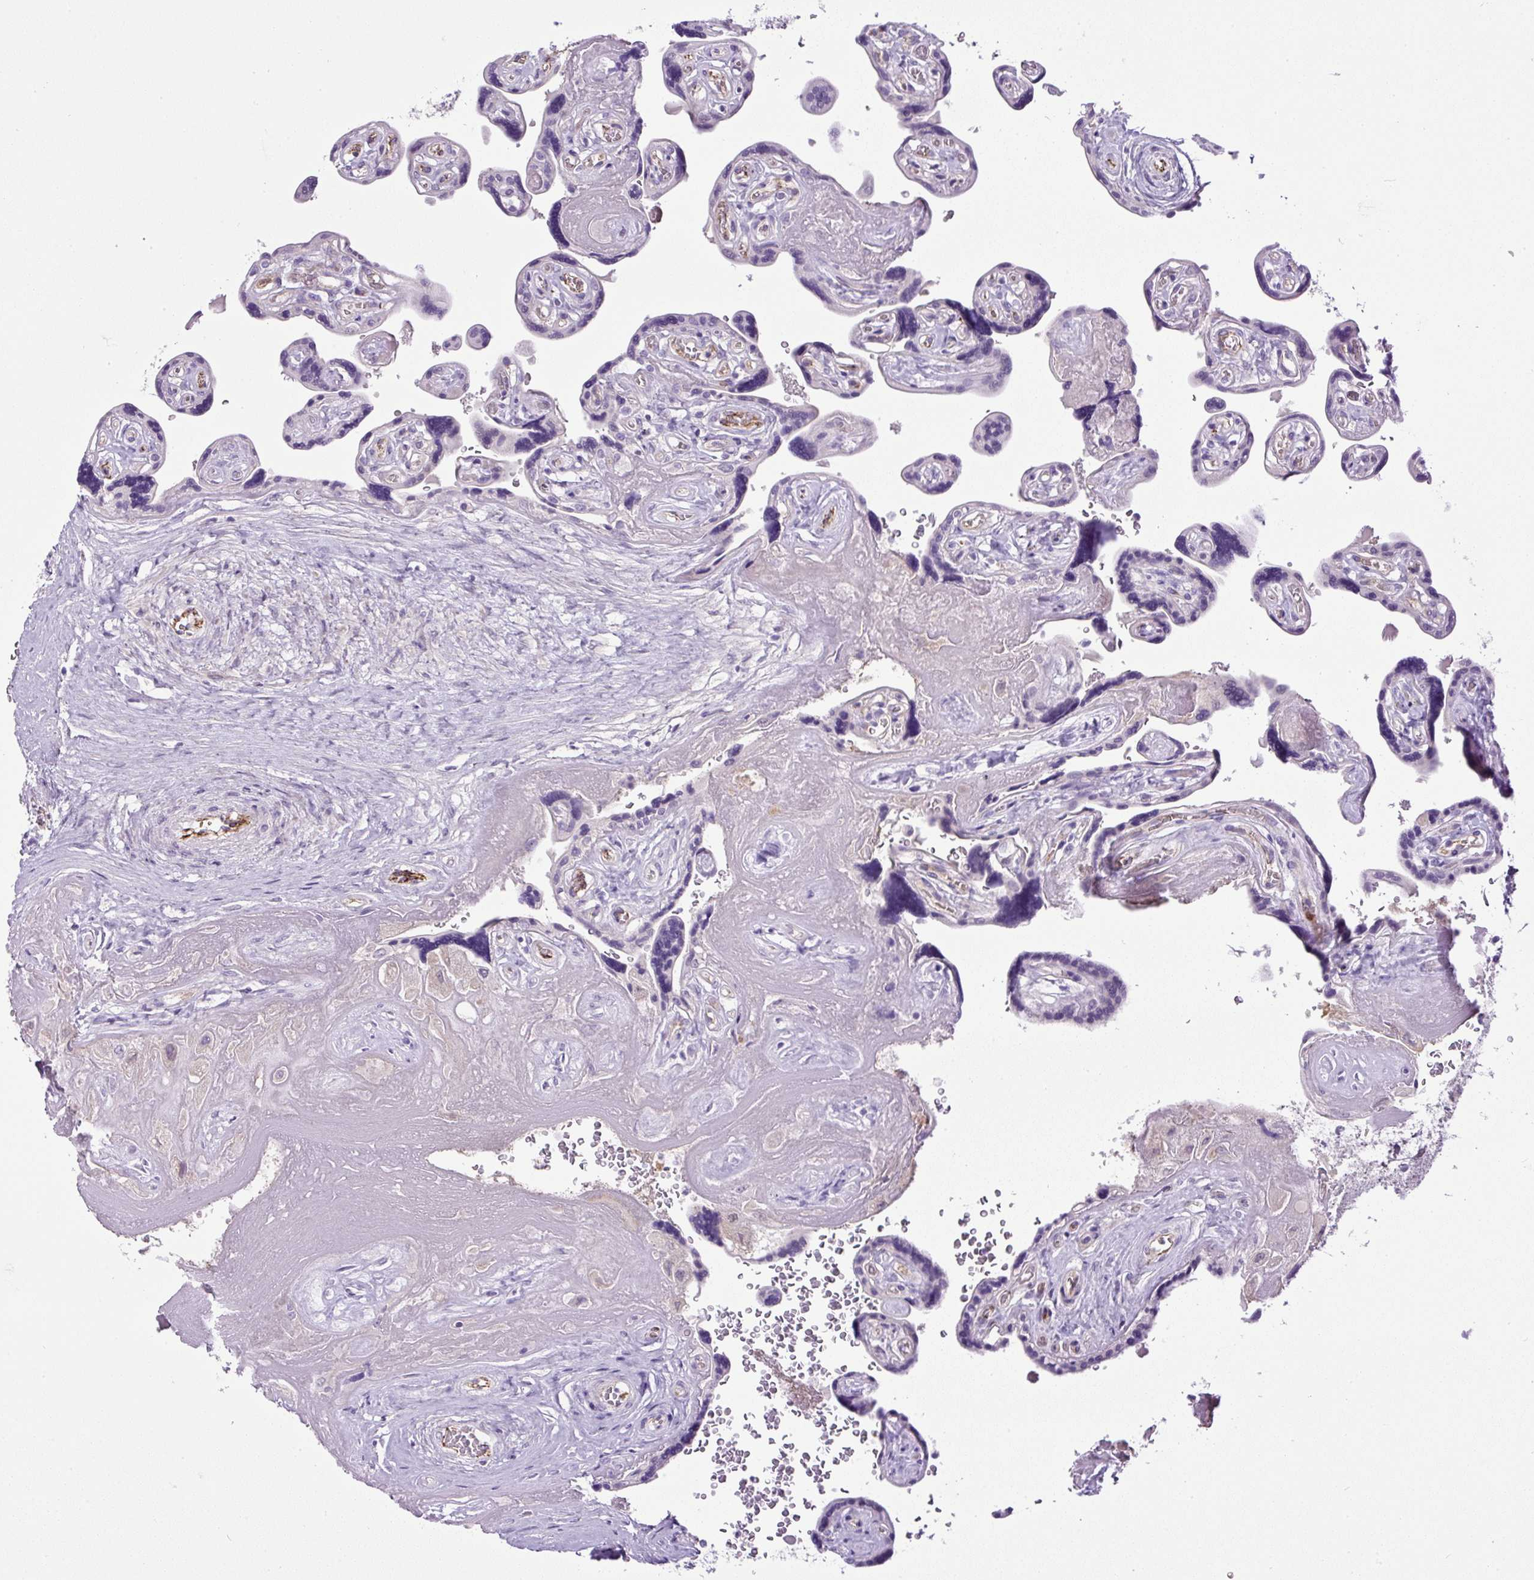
{"staining": {"intensity": "negative", "quantity": "none", "location": "none"}, "tissue": "placenta", "cell_type": "Decidual cells", "image_type": "normal", "snomed": [{"axis": "morphology", "description": "Normal tissue, NOS"}, {"axis": "topography", "description": "Placenta"}], "caption": "DAB immunohistochemical staining of normal placenta exhibits no significant expression in decidual cells. (DAB (3,3'-diaminobenzidine) immunohistochemistry (IHC) visualized using brightfield microscopy, high magnification).", "gene": "LEFTY1", "patient": {"sex": "female", "age": 32}}